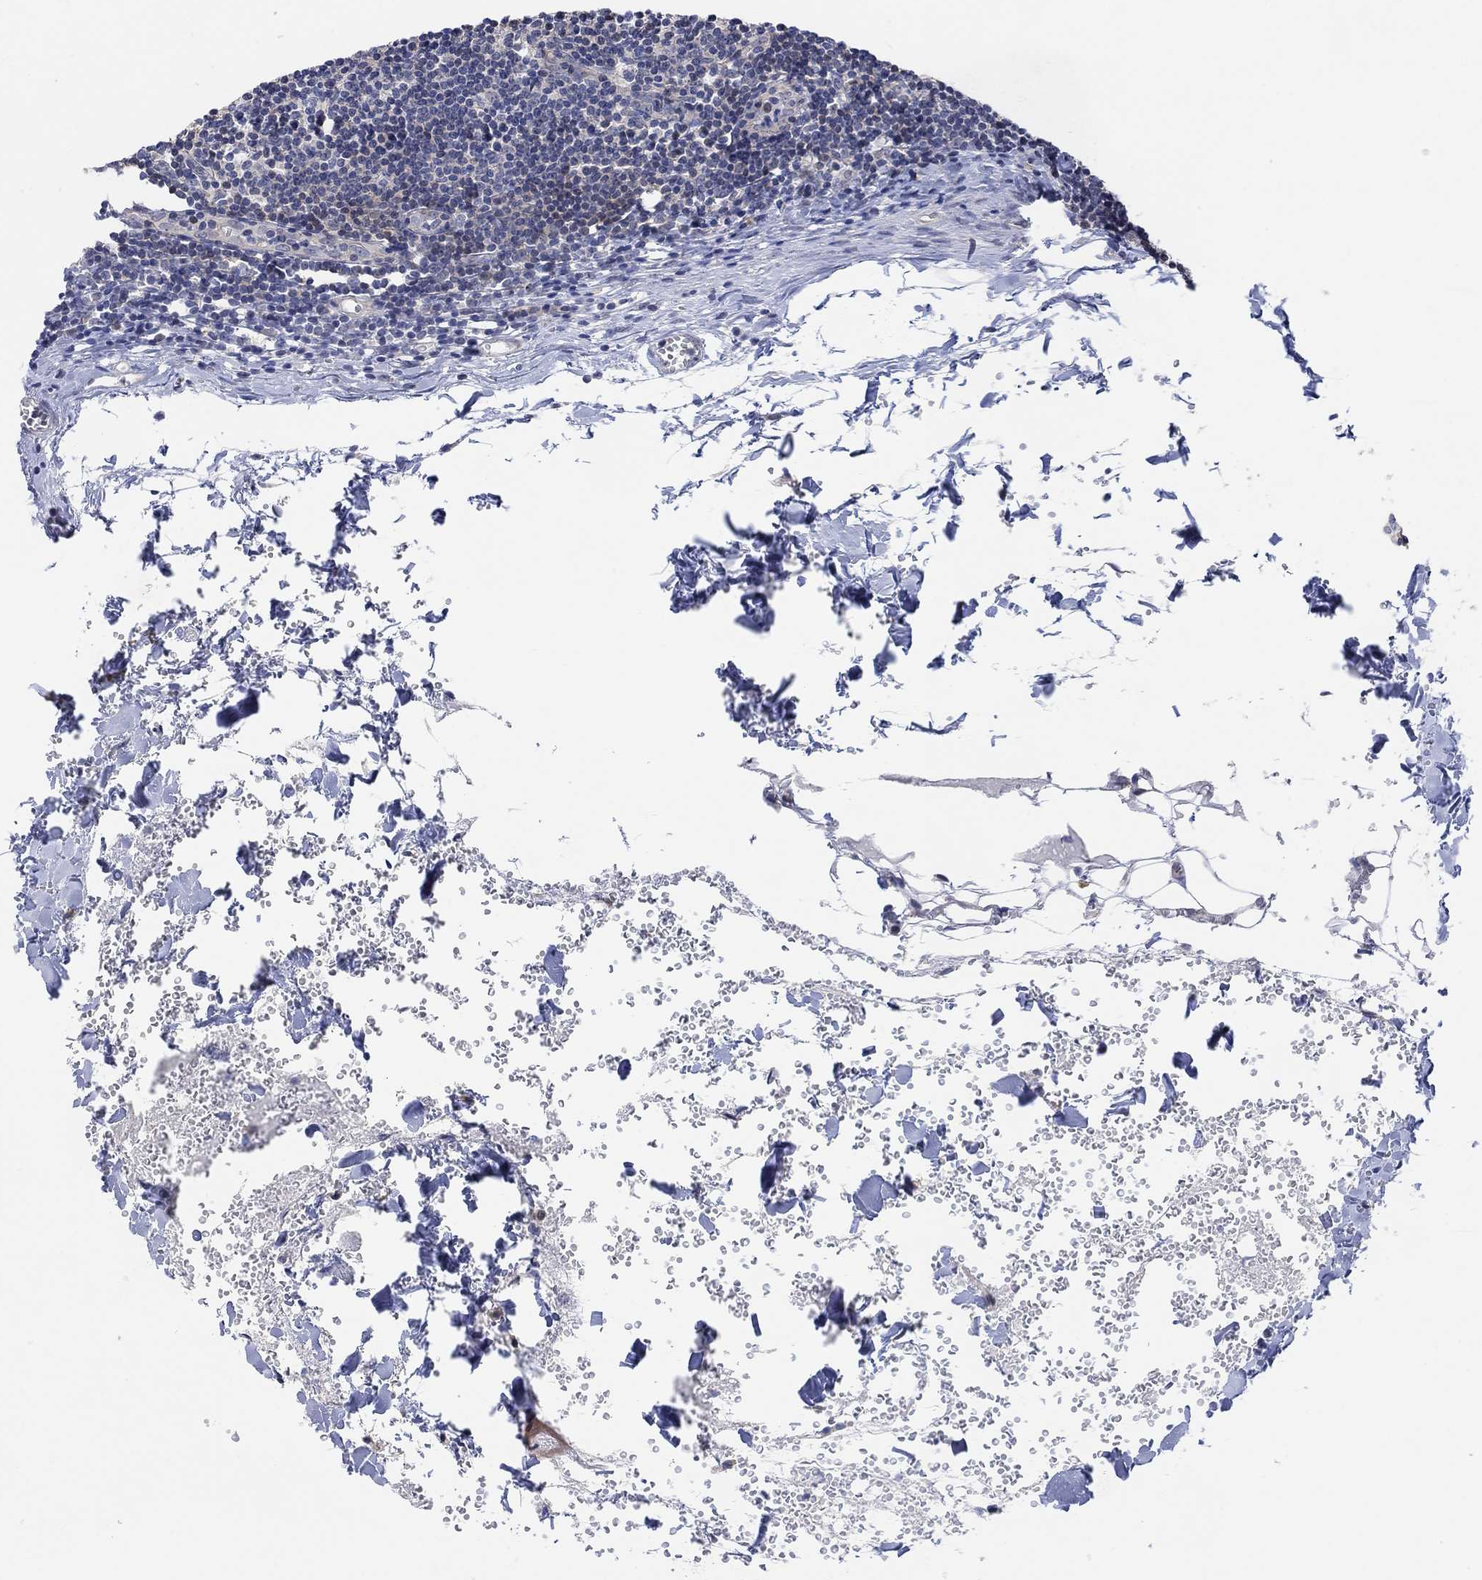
{"staining": {"intensity": "negative", "quantity": "none", "location": "none"}, "tissue": "lymph node", "cell_type": "Germinal center cells", "image_type": "normal", "snomed": [{"axis": "morphology", "description": "Normal tissue, NOS"}, {"axis": "topography", "description": "Lymph node"}], "caption": "Normal lymph node was stained to show a protein in brown. There is no significant staining in germinal center cells. (Immunohistochemistry, brightfield microscopy, high magnification).", "gene": "CNTF", "patient": {"sex": "male", "age": 59}}